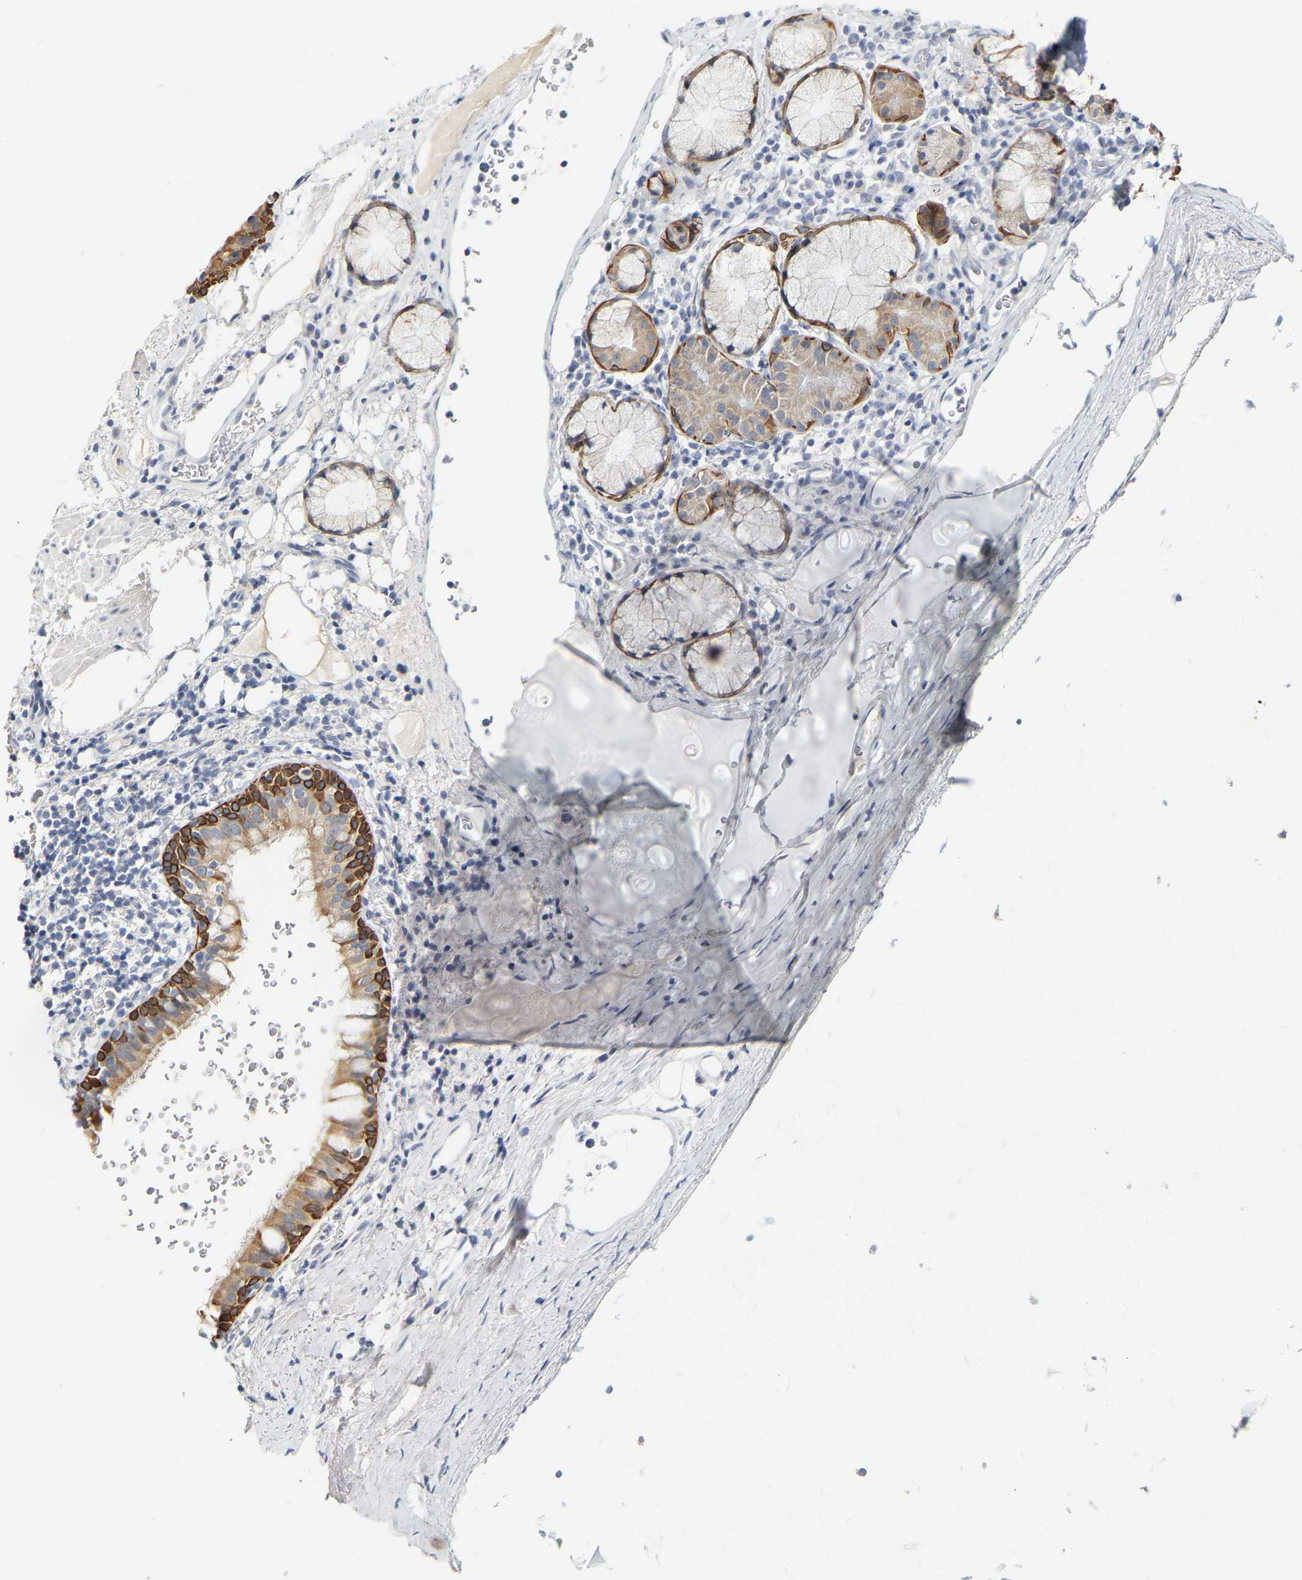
{"staining": {"intensity": "strong", "quantity": "25%-75%", "location": "cytoplasmic/membranous"}, "tissue": "bronchus", "cell_type": "Respiratory epithelial cells", "image_type": "normal", "snomed": [{"axis": "morphology", "description": "Normal tissue, NOS"}, {"axis": "morphology", "description": "Inflammation, NOS"}, {"axis": "topography", "description": "Cartilage tissue"}, {"axis": "topography", "description": "Bronchus"}], "caption": "Immunohistochemistry (IHC) (DAB) staining of normal human bronchus demonstrates strong cytoplasmic/membranous protein expression in about 25%-75% of respiratory epithelial cells.", "gene": "KRT76", "patient": {"sex": "male", "age": 77}}